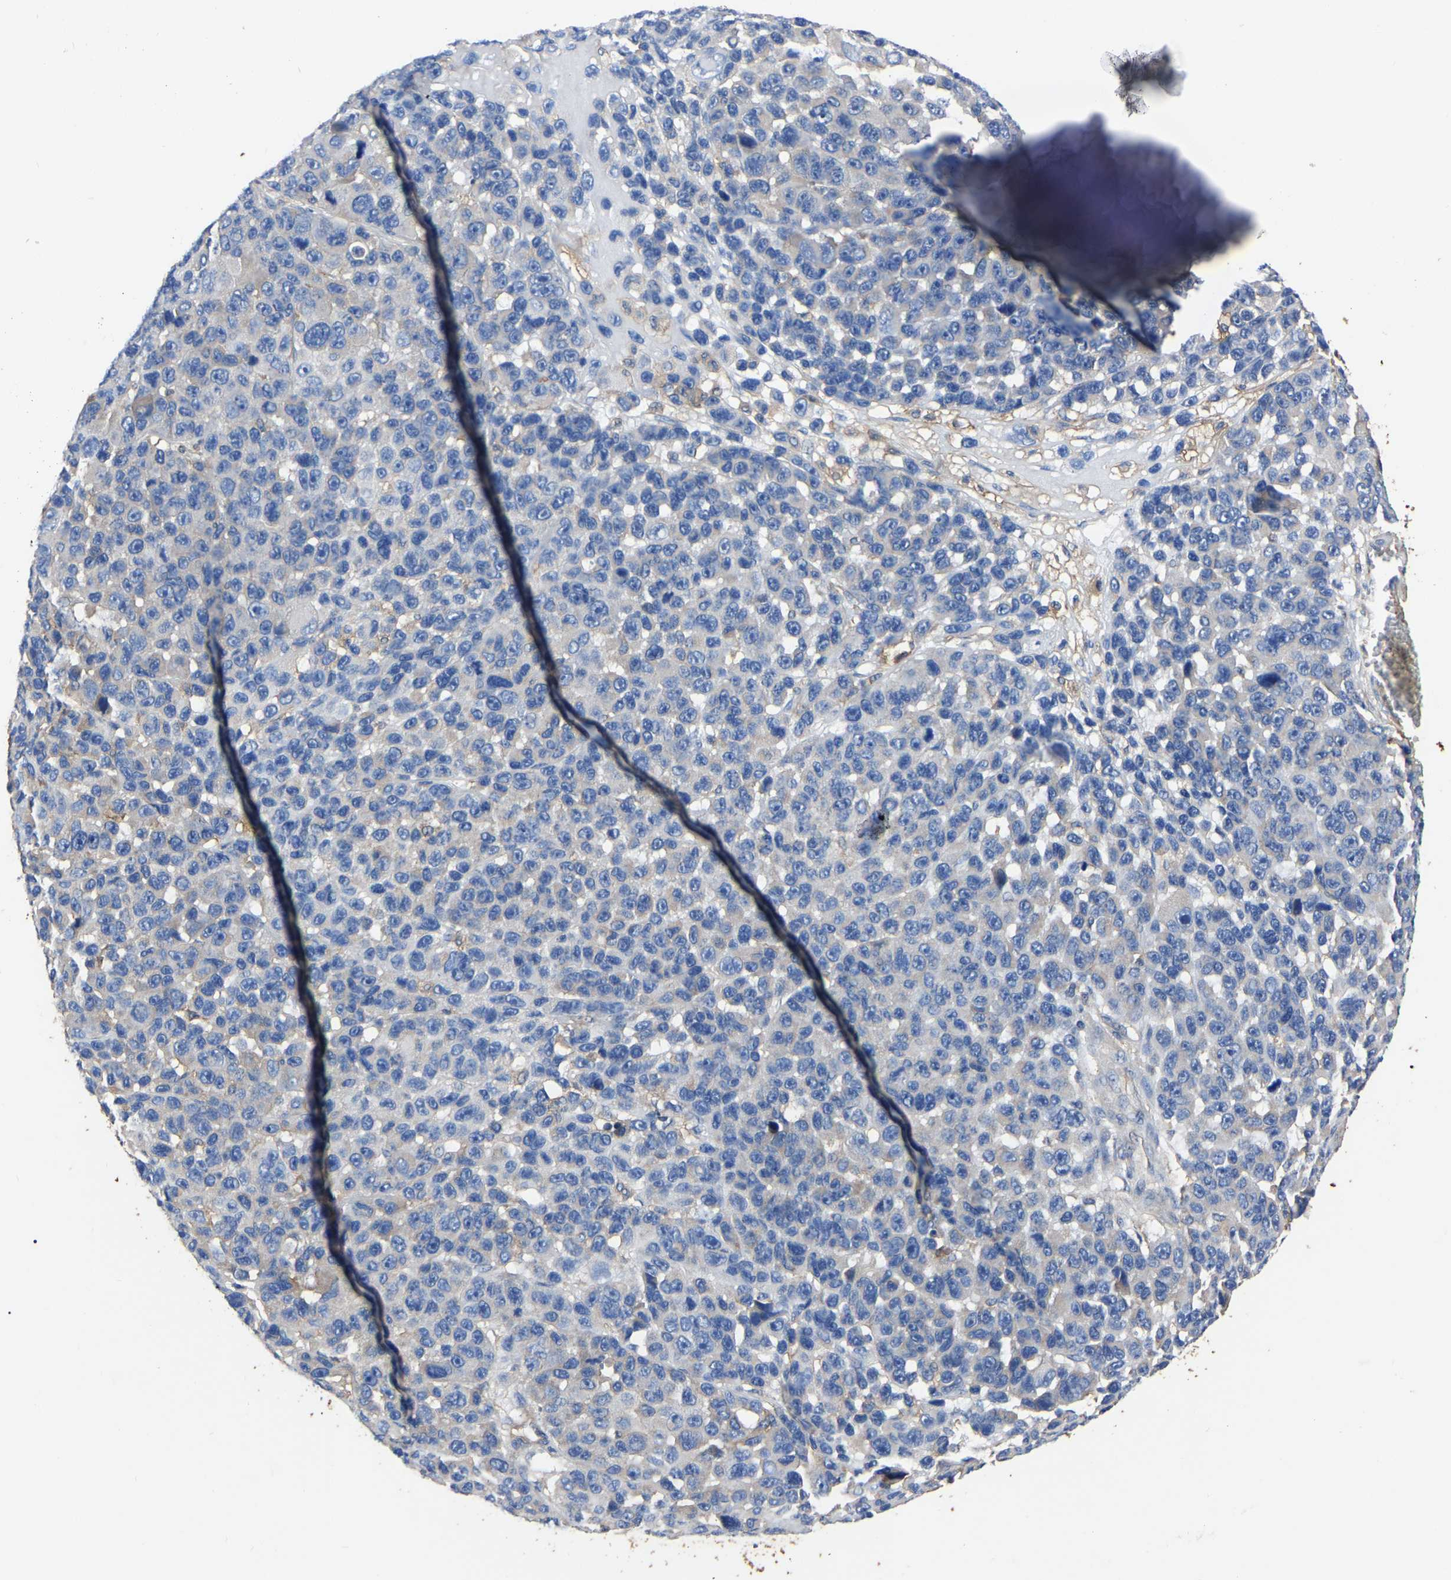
{"staining": {"intensity": "negative", "quantity": "none", "location": "none"}, "tissue": "melanoma", "cell_type": "Tumor cells", "image_type": "cancer", "snomed": [{"axis": "morphology", "description": "Malignant melanoma, NOS"}, {"axis": "topography", "description": "Skin"}], "caption": "There is no significant staining in tumor cells of malignant melanoma.", "gene": "ARMT1", "patient": {"sex": "male", "age": 53}}